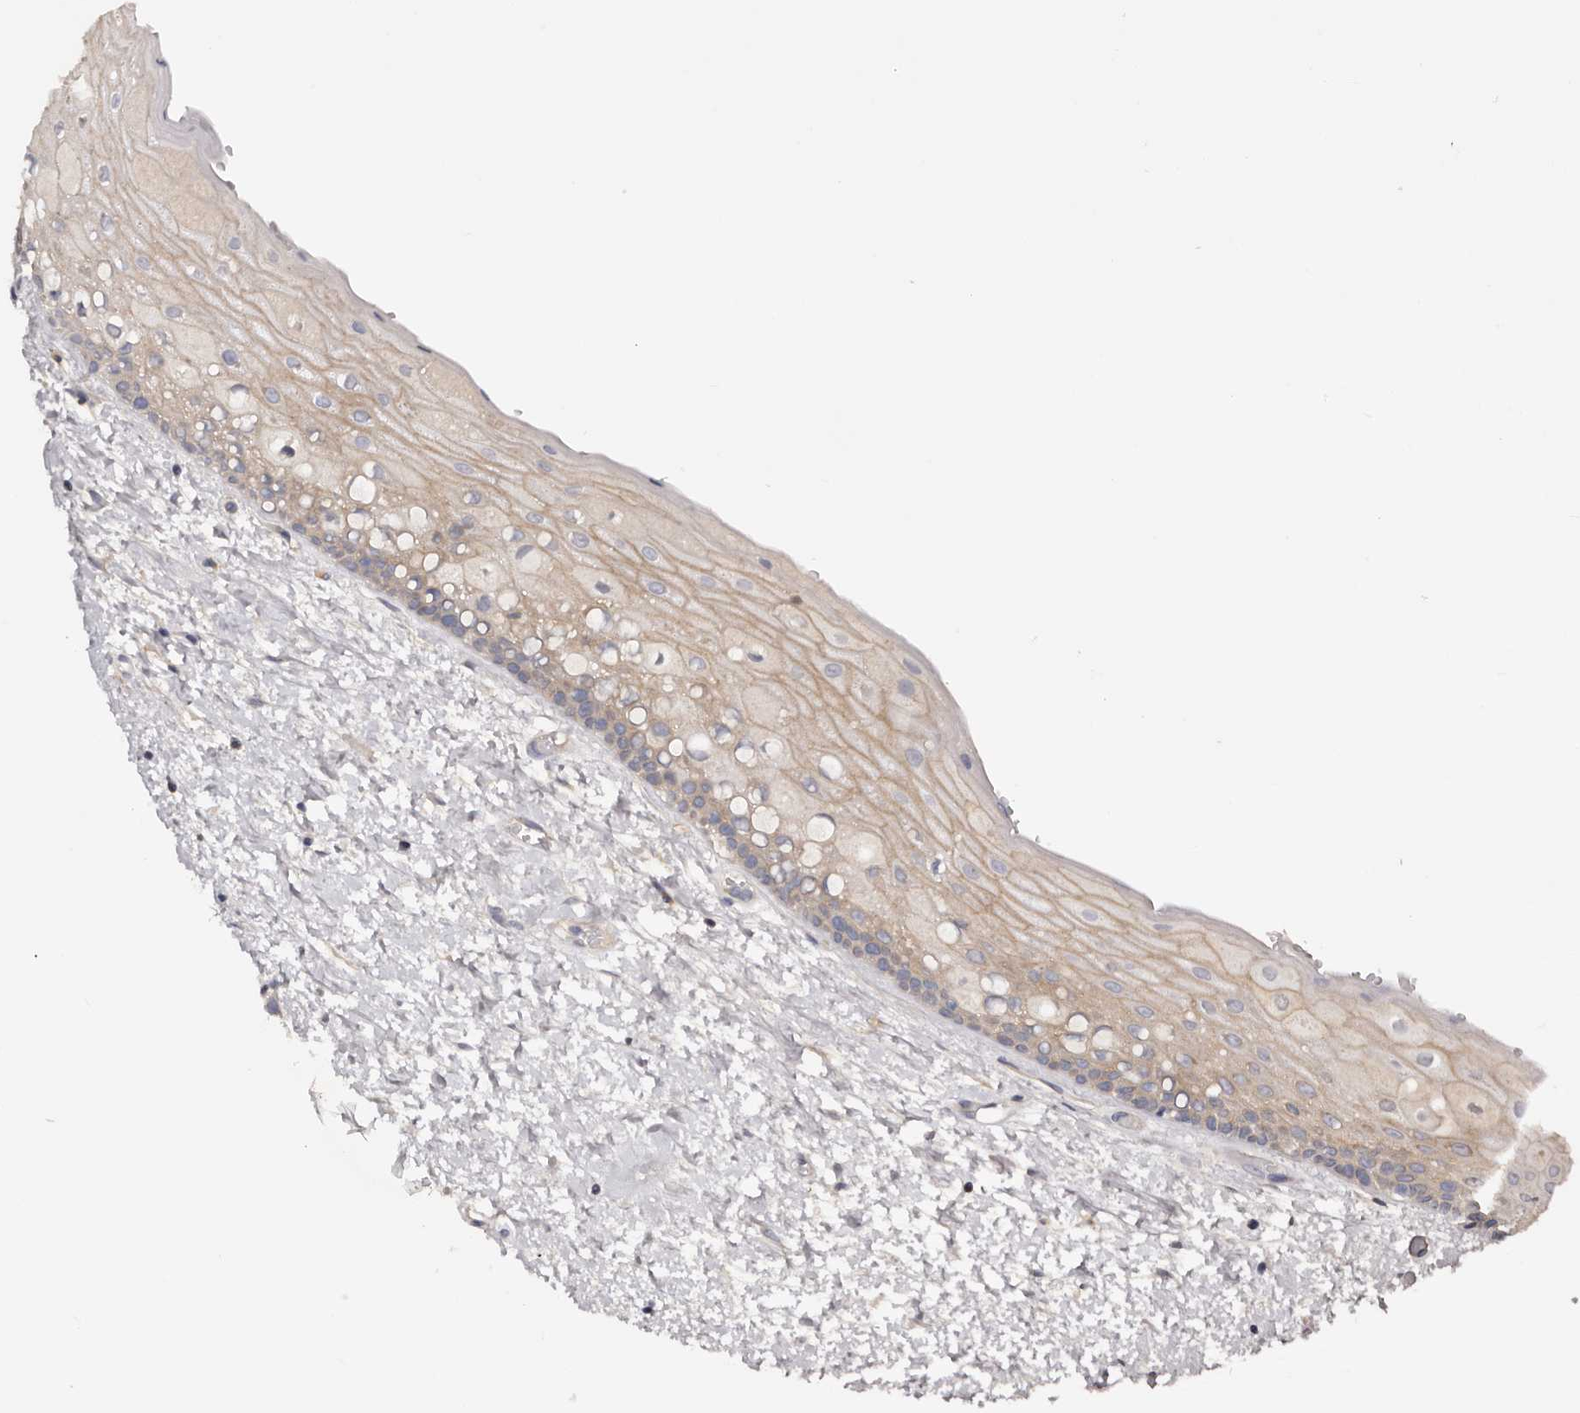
{"staining": {"intensity": "moderate", "quantity": "25%-75%", "location": "cytoplasmic/membranous"}, "tissue": "oral mucosa", "cell_type": "Squamous epithelial cells", "image_type": "normal", "snomed": [{"axis": "morphology", "description": "Normal tissue, NOS"}, {"axis": "topography", "description": "Oral tissue"}], "caption": "Protein expression analysis of normal oral mucosa exhibits moderate cytoplasmic/membranous positivity in about 25%-75% of squamous epithelial cells. The staining was performed using DAB, with brown indicating positive protein expression. Nuclei are stained blue with hematoxylin.", "gene": "DMRT2", "patient": {"sex": "female", "age": 76}}